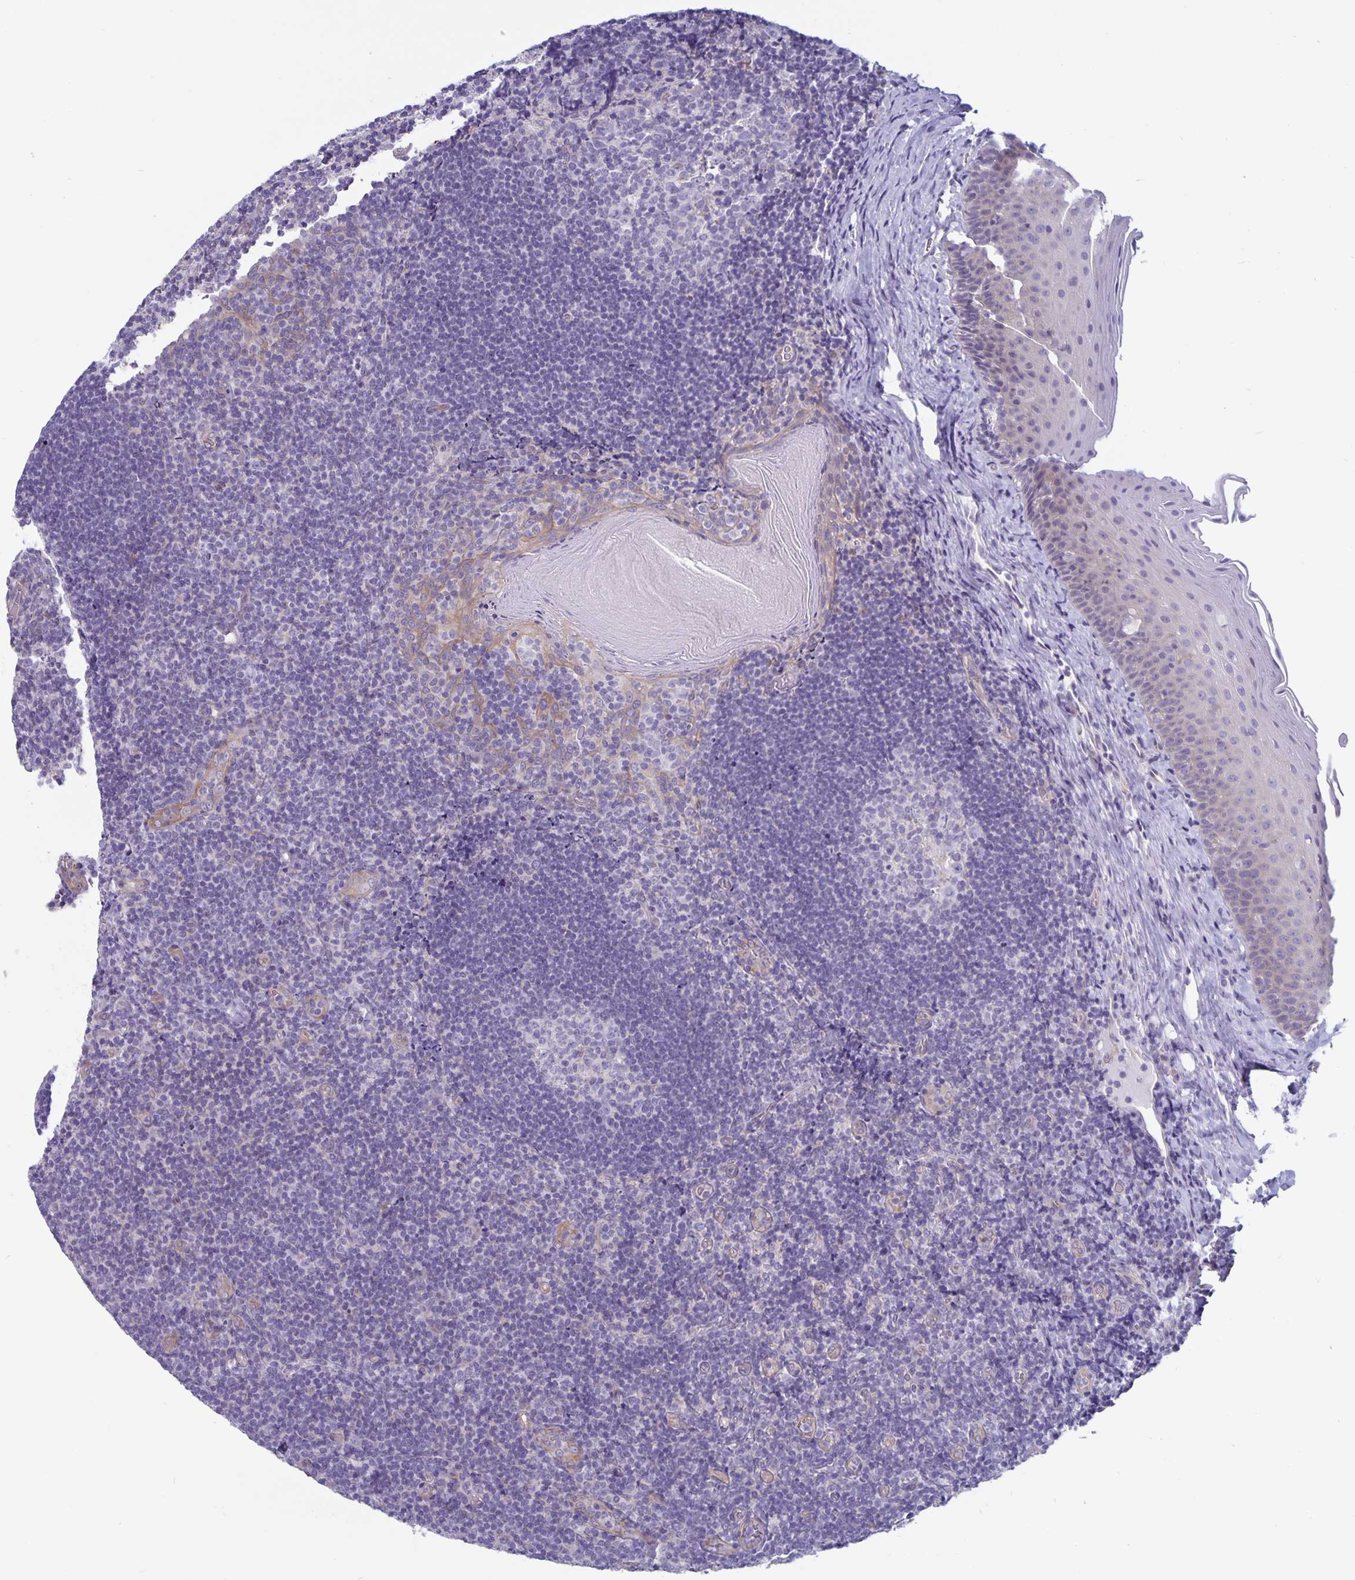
{"staining": {"intensity": "negative", "quantity": "none", "location": "none"}, "tissue": "tonsil", "cell_type": "Germinal center cells", "image_type": "normal", "snomed": [{"axis": "morphology", "description": "Normal tissue, NOS"}, {"axis": "topography", "description": "Tonsil"}], "caption": "High power microscopy histopathology image of an immunohistochemistry micrograph of normal tonsil, revealing no significant staining in germinal center cells.", "gene": "PLCB3", "patient": {"sex": "male", "age": 17}}